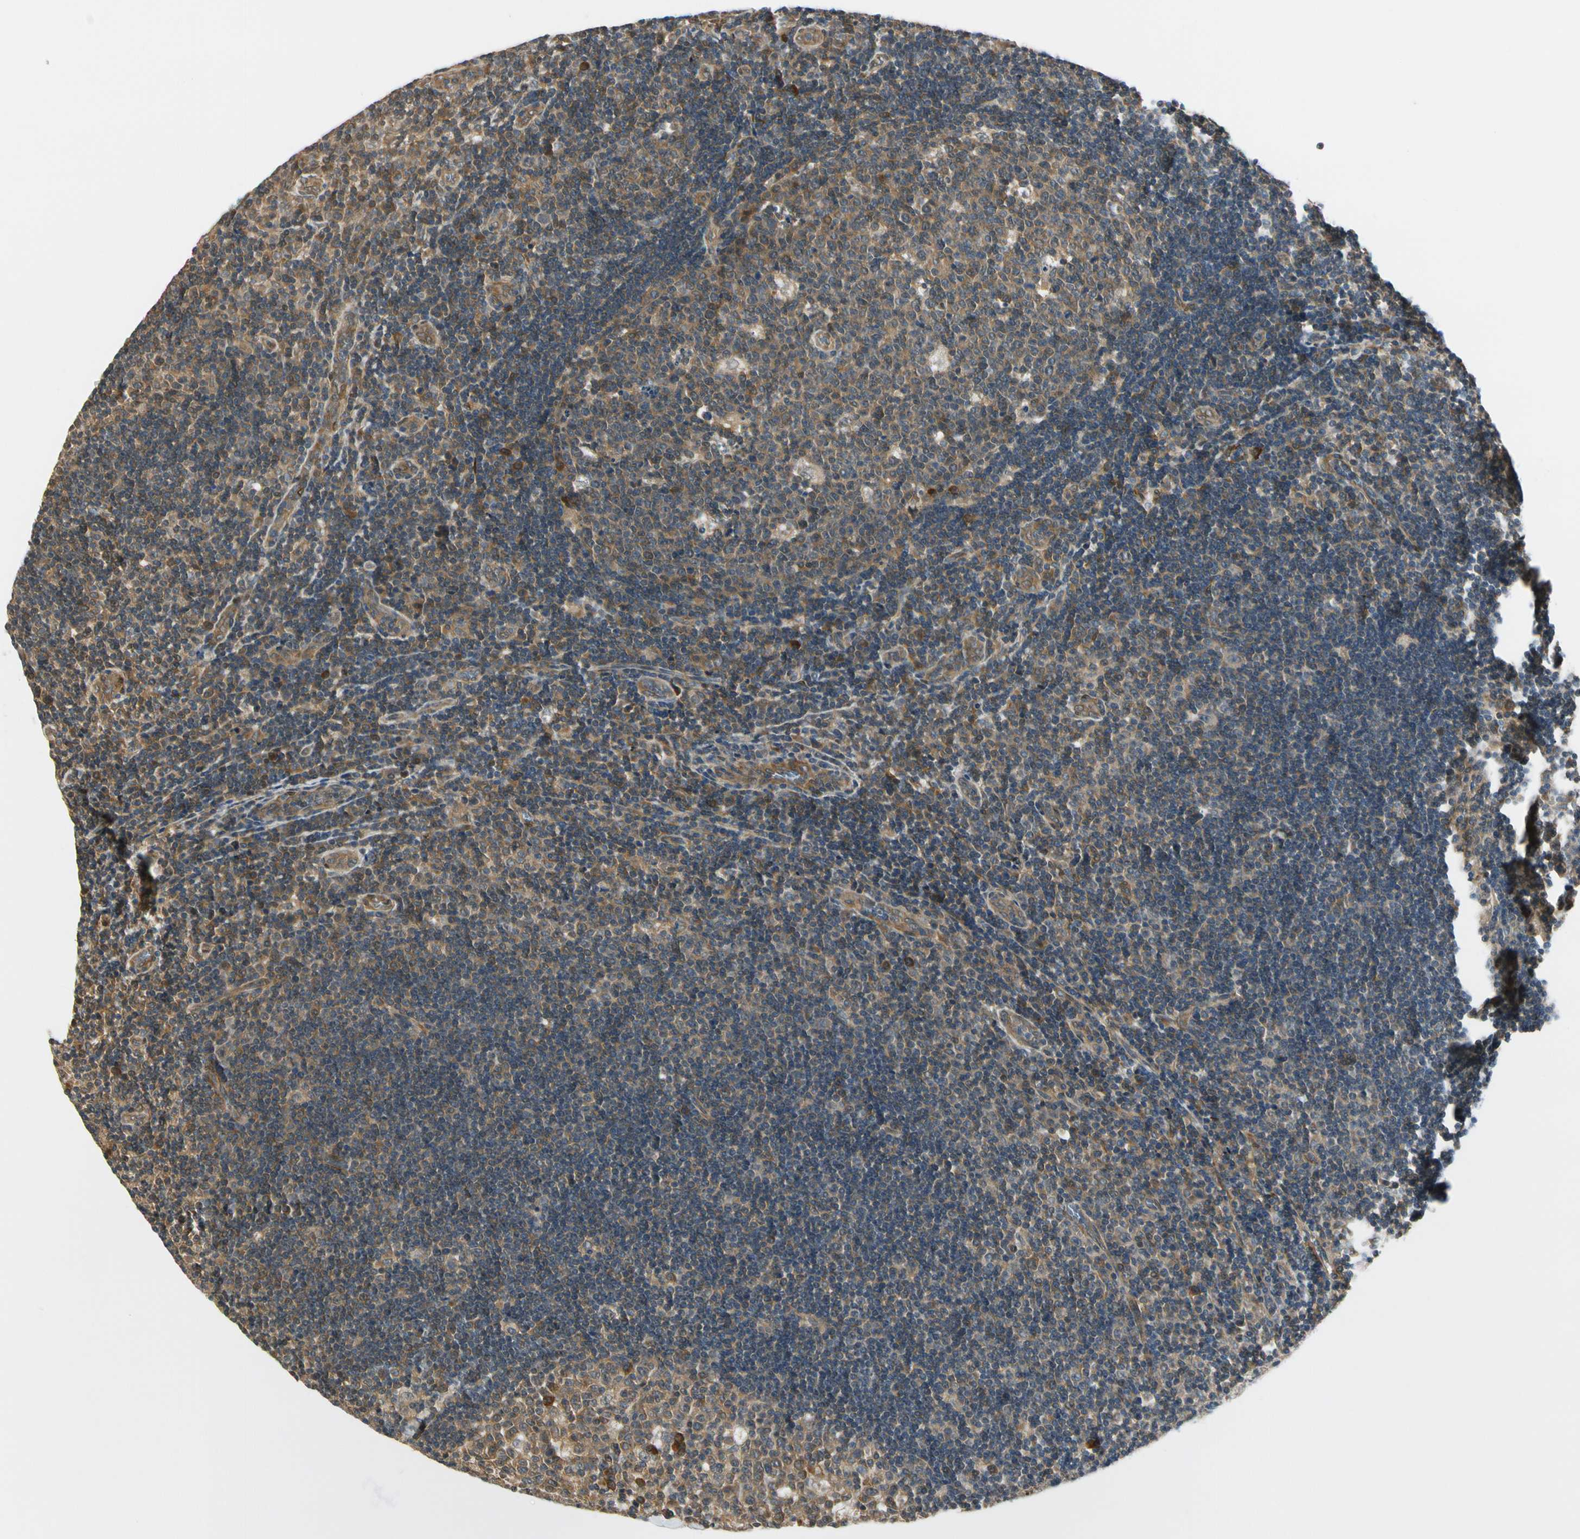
{"staining": {"intensity": "weak", "quantity": ">75%", "location": "cytoplasmic/membranous"}, "tissue": "lymph node", "cell_type": "Germinal center cells", "image_type": "normal", "snomed": [{"axis": "morphology", "description": "Normal tissue, NOS"}, {"axis": "topography", "description": "Lymph node"}, {"axis": "topography", "description": "Salivary gland"}], "caption": "Lymph node was stained to show a protein in brown. There is low levels of weak cytoplasmic/membranous staining in about >75% of germinal center cells.", "gene": "RASGRF1", "patient": {"sex": "male", "age": 8}}